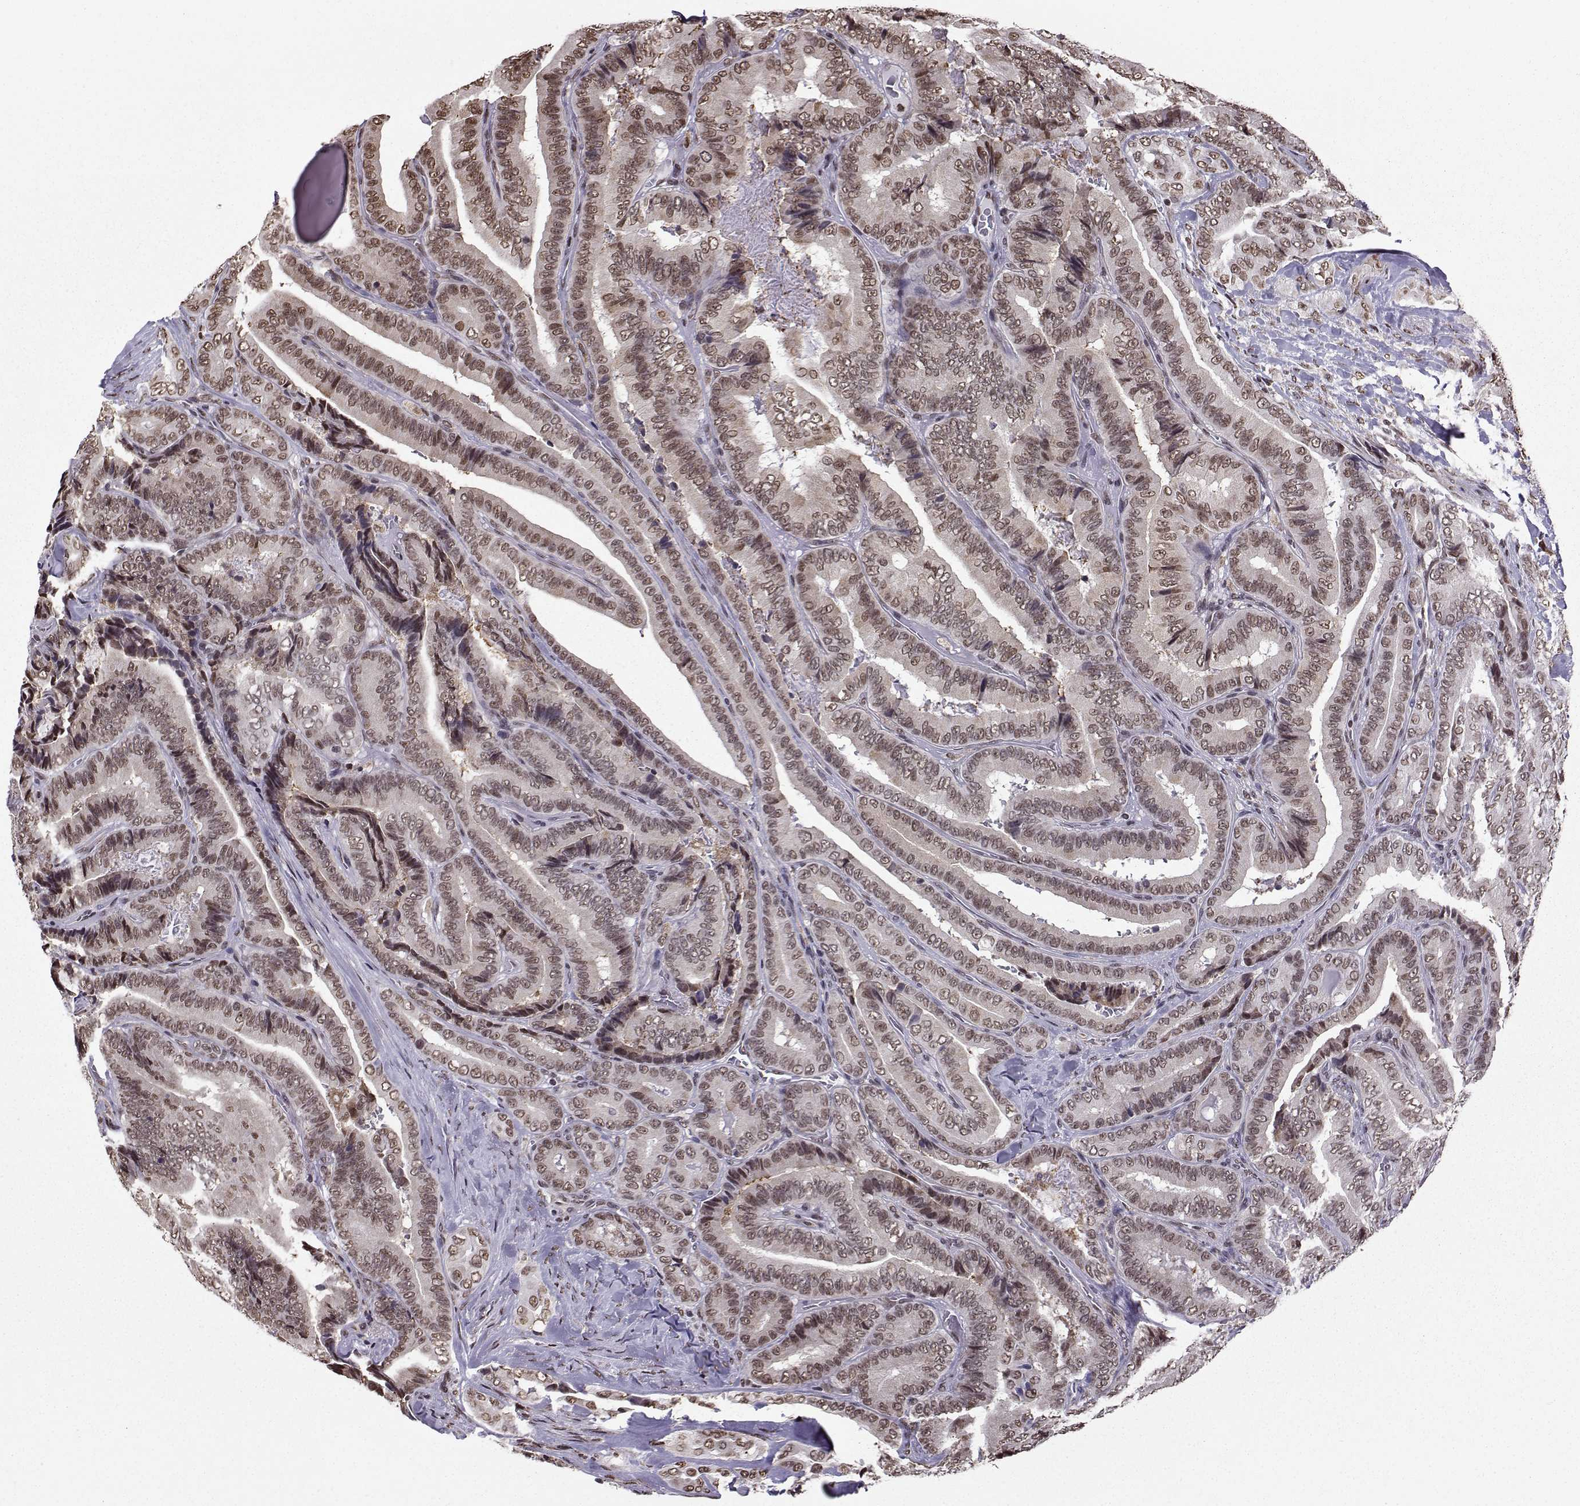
{"staining": {"intensity": "weak", "quantity": ">75%", "location": "nuclear"}, "tissue": "thyroid cancer", "cell_type": "Tumor cells", "image_type": "cancer", "snomed": [{"axis": "morphology", "description": "Papillary adenocarcinoma, NOS"}, {"axis": "topography", "description": "Thyroid gland"}], "caption": "DAB immunohistochemical staining of human thyroid cancer (papillary adenocarcinoma) reveals weak nuclear protein staining in approximately >75% of tumor cells.", "gene": "EZH1", "patient": {"sex": "male", "age": 61}}